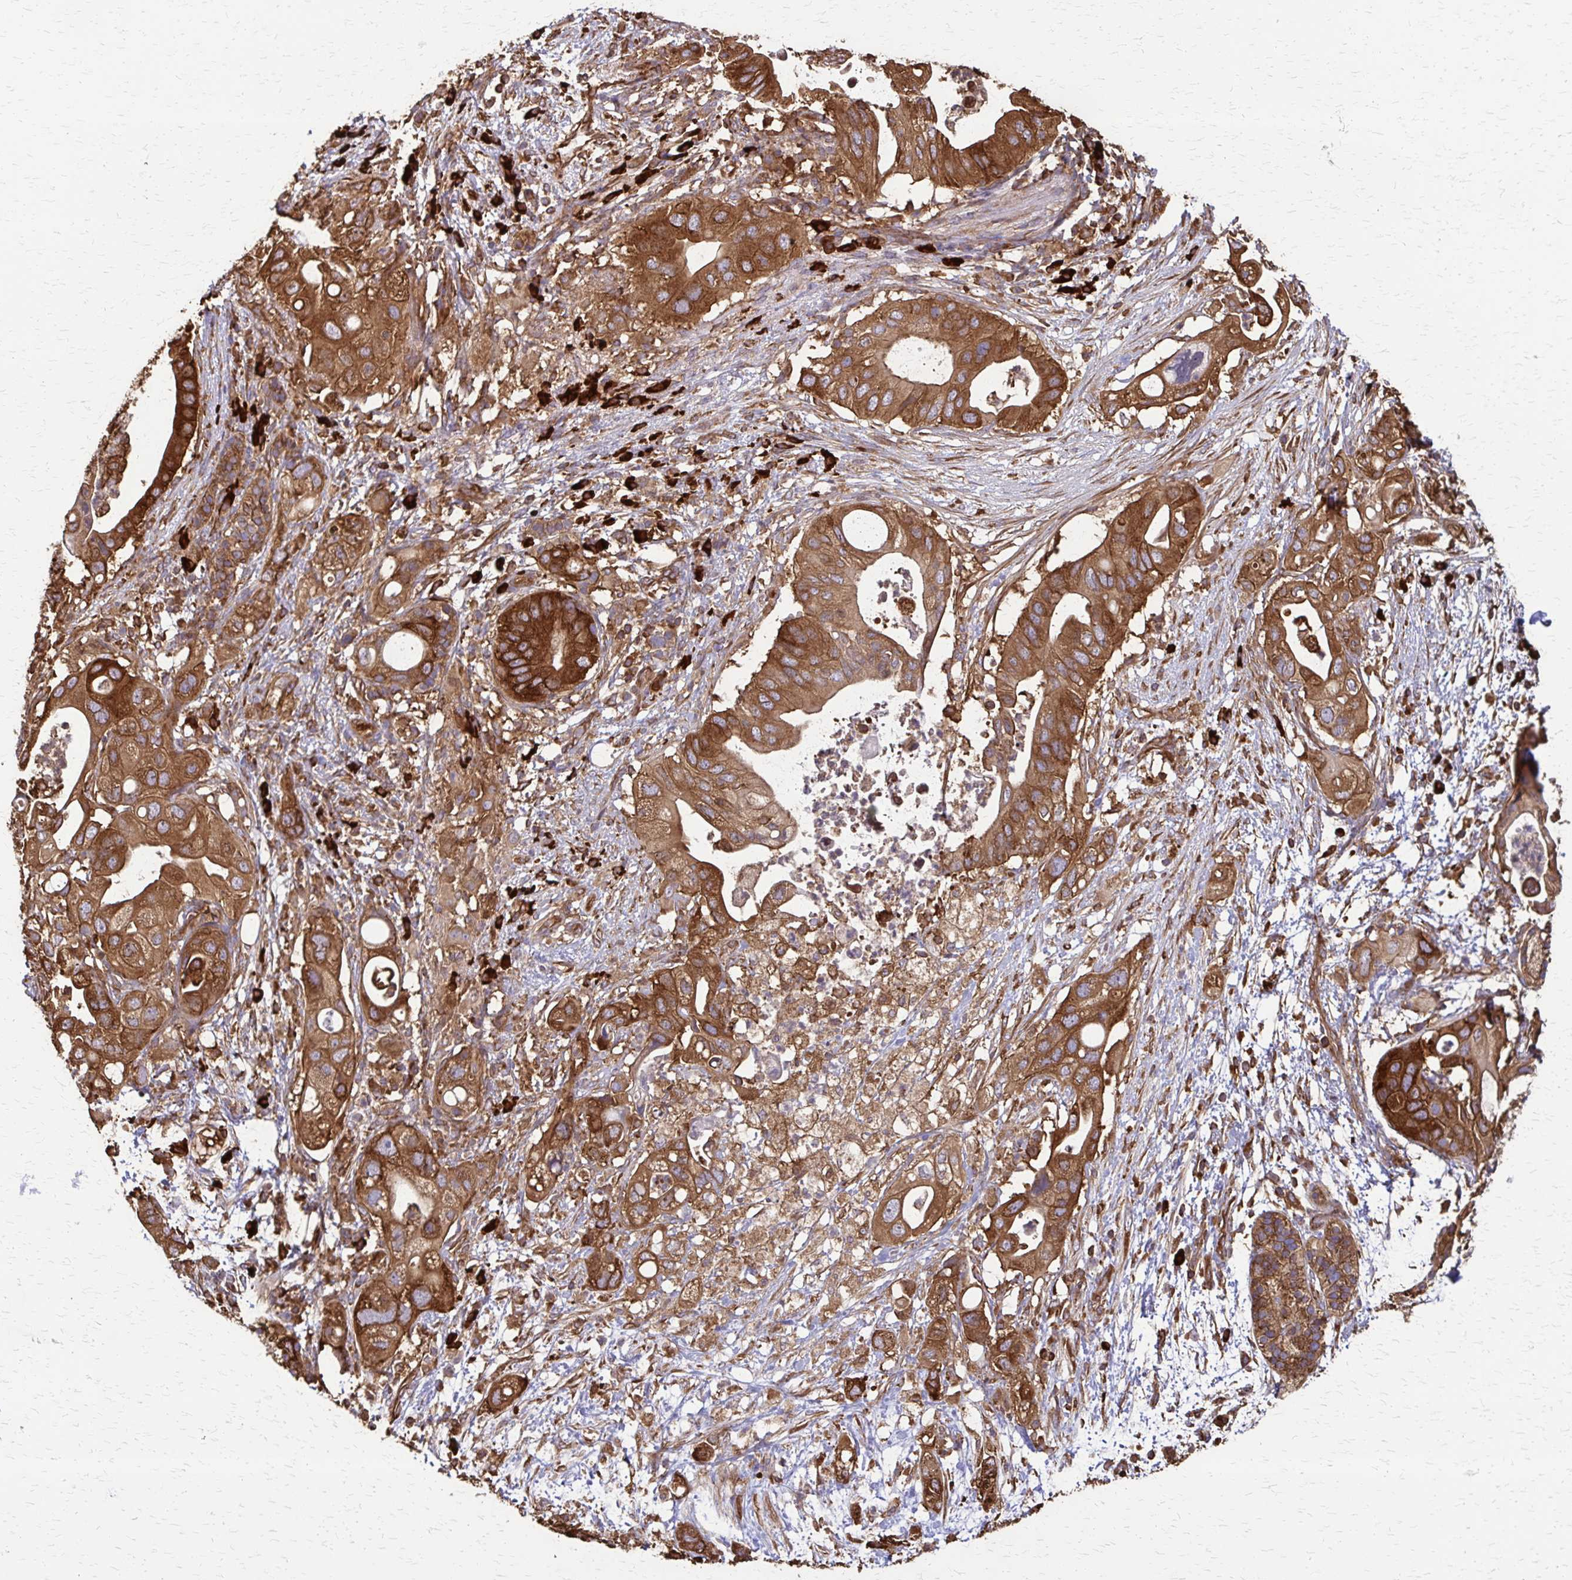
{"staining": {"intensity": "strong", "quantity": ">75%", "location": "cytoplasmic/membranous"}, "tissue": "pancreatic cancer", "cell_type": "Tumor cells", "image_type": "cancer", "snomed": [{"axis": "morphology", "description": "Adenocarcinoma, NOS"}, {"axis": "topography", "description": "Pancreas"}], "caption": "About >75% of tumor cells in human pancreatic cancer (adenocarcinoma) exhibit strong cytoplasmic/membranous protein expression as visualized by brown immunohistochemical staining.", "gene": "EEF2", "patient": {"sex": "female", "age": 72}}